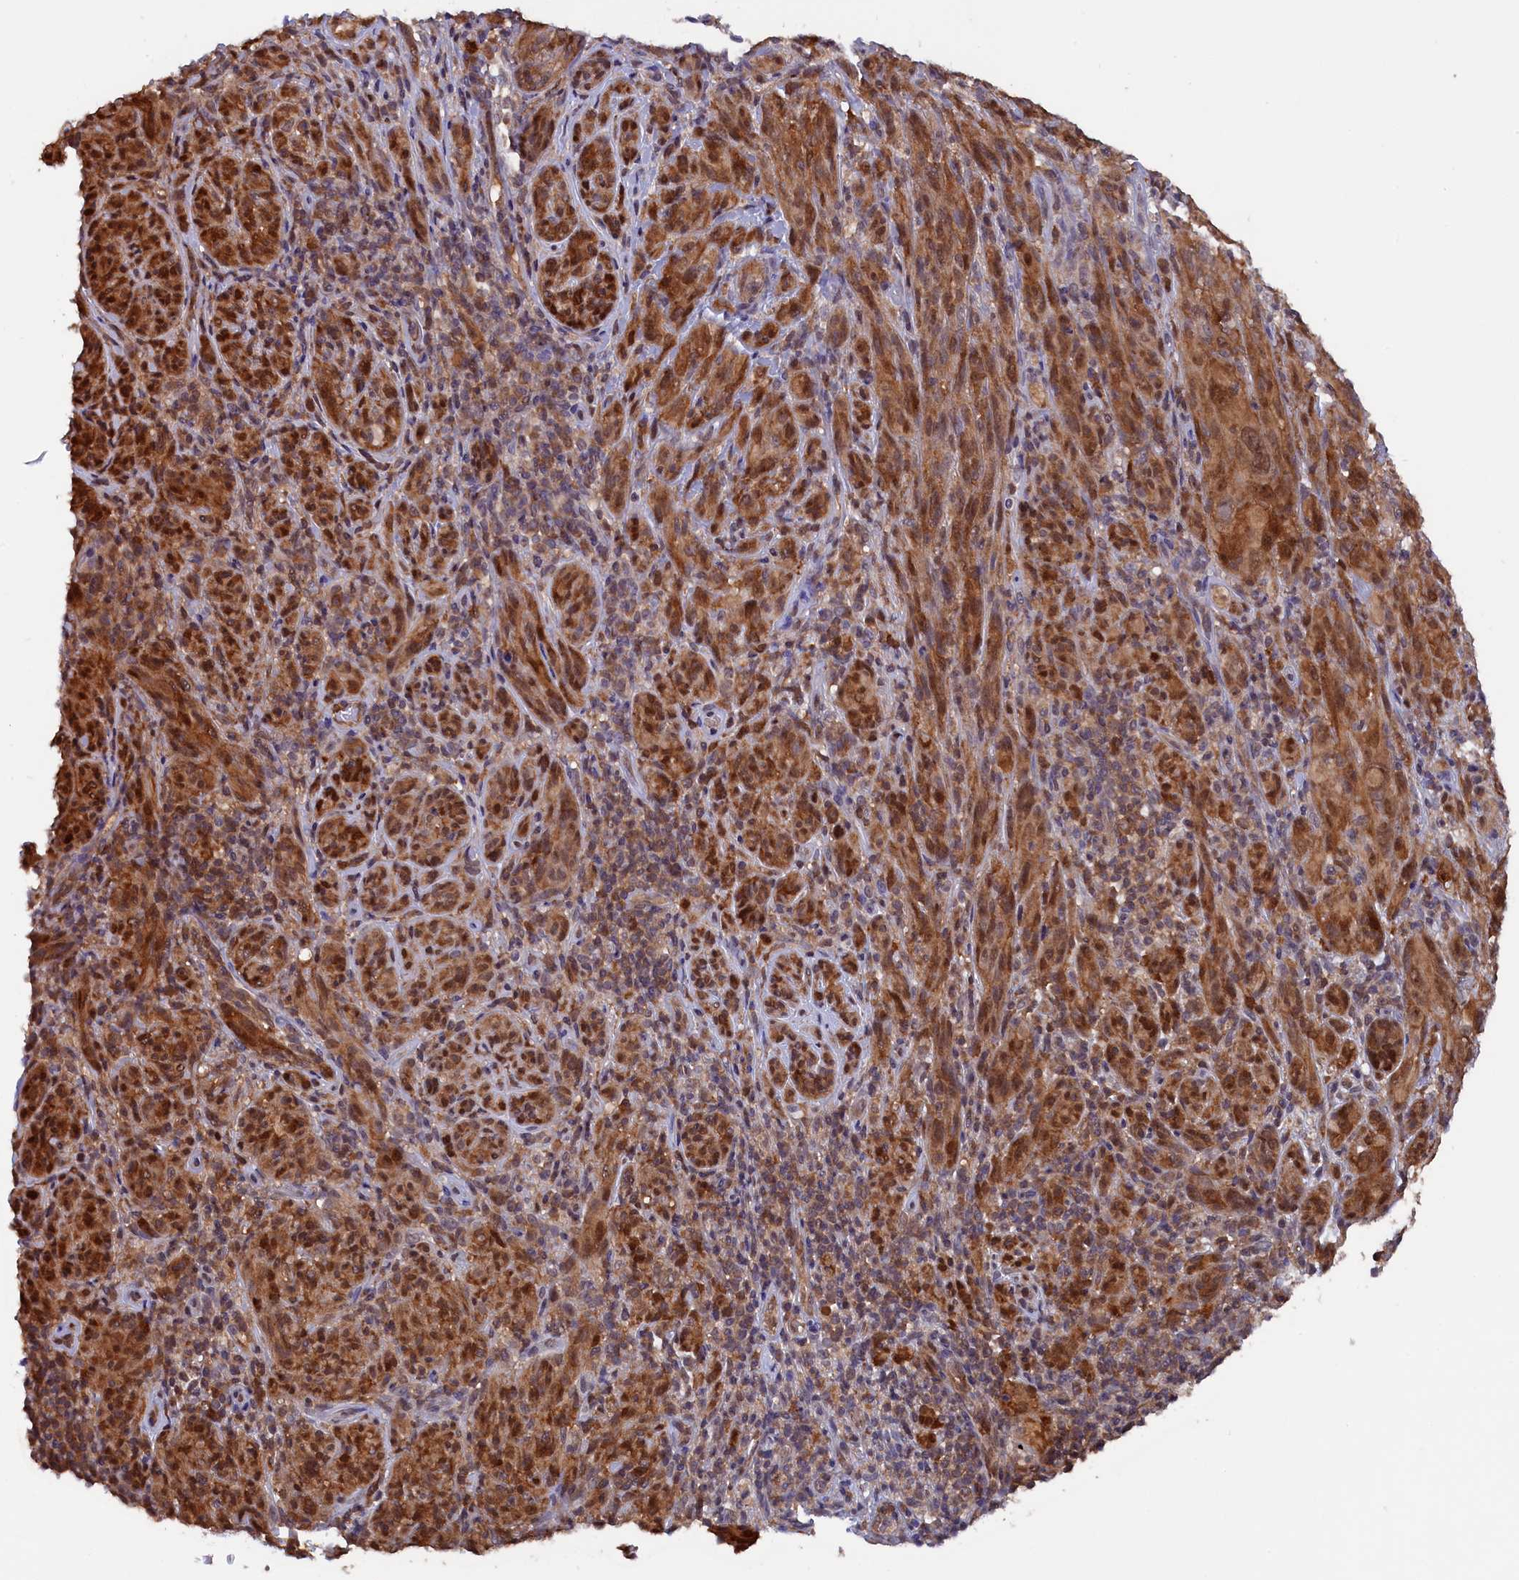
{"staining": {"intensity": "strong", "quantity": ">75%", "location": "cytoplasmic/membranous,nuclear"}, "tissue": "melanoma", "cell_type": "Tumor cells", "image_type": "cancer", "snomed": [{"axis": "morphology", "description": "Malignant melanoma, NOS"}, {"axis": "topography", "description": "Skin of head"}], "caption": "IHC staining of malignant melanoma, which shows high levels of strong cytoplasmic/membranous and nuclear positivity in about >75% of tumor cells indicating strong cytoplasmic/membranous and nuclear protein staining. The staining was performed using DAB (3,3'-diaminobenzidine) (brown) for protein detection and nuclei were counterstained in hematoxylin (blue).", "gene": "JPT2", "patient": {"sex": "male", "age": 96}}